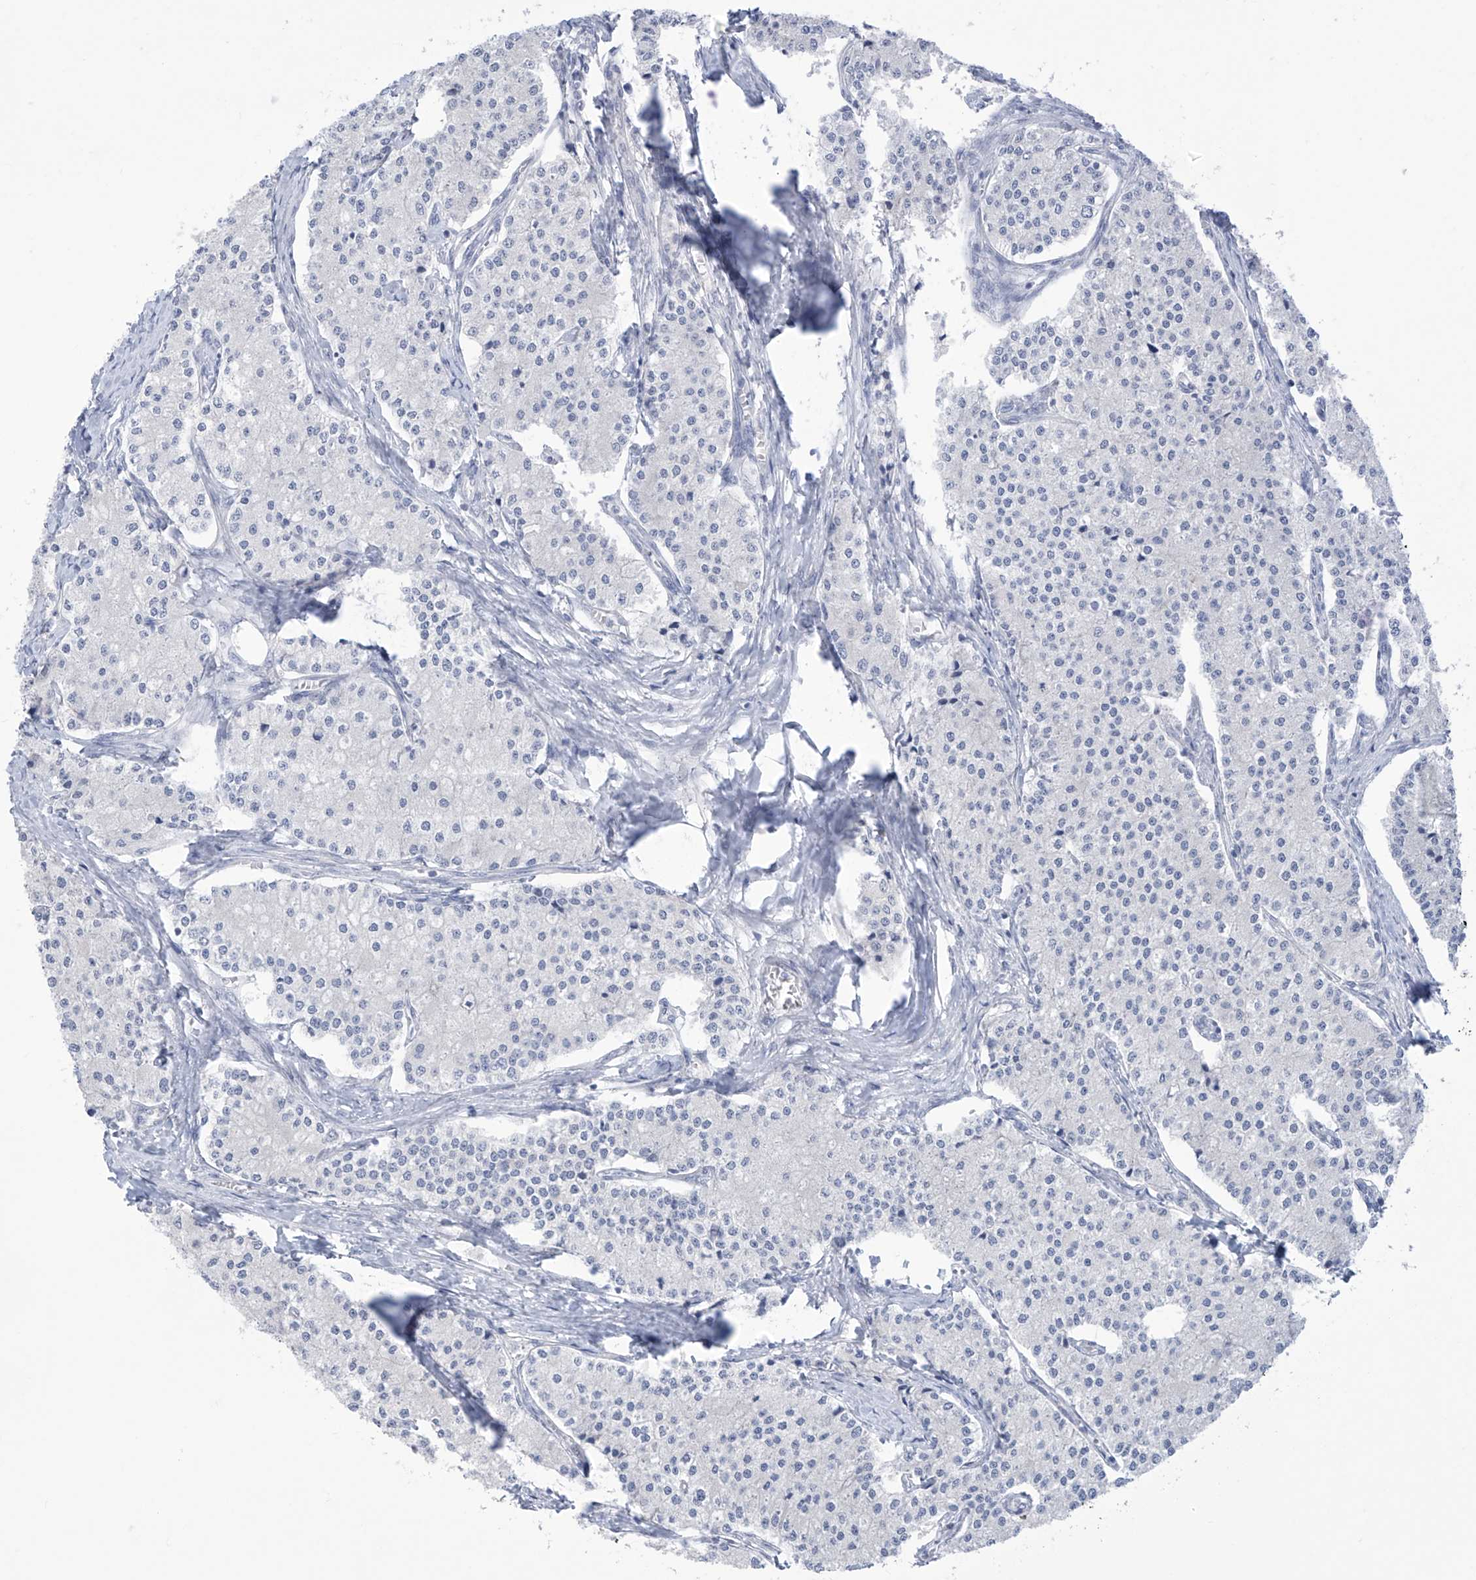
{"staining": {"intensity": "negative", "quantity": "none", "location": "none"}, "tissue": "carcinoid", "cell_type": "Tumor cells", "image_type": "cancer", "snomed": [{"axis": "morphology", "description": "Carcinoid, malignant, NOS"}, {"axis": "topography", "description": "Colon"}], "caption": "The histopathology image reveals no staining of tumor cells in carcinoid (malignant). The staining was performed using DAB (3,3'-diaminobenzidine) to visualize the protein expression in brown, while the nuclei were stained in blue with hematoxylin (Magnification: 20x).", "gene": "IBA57", "patient": {"sex": "female", "age": 52}}